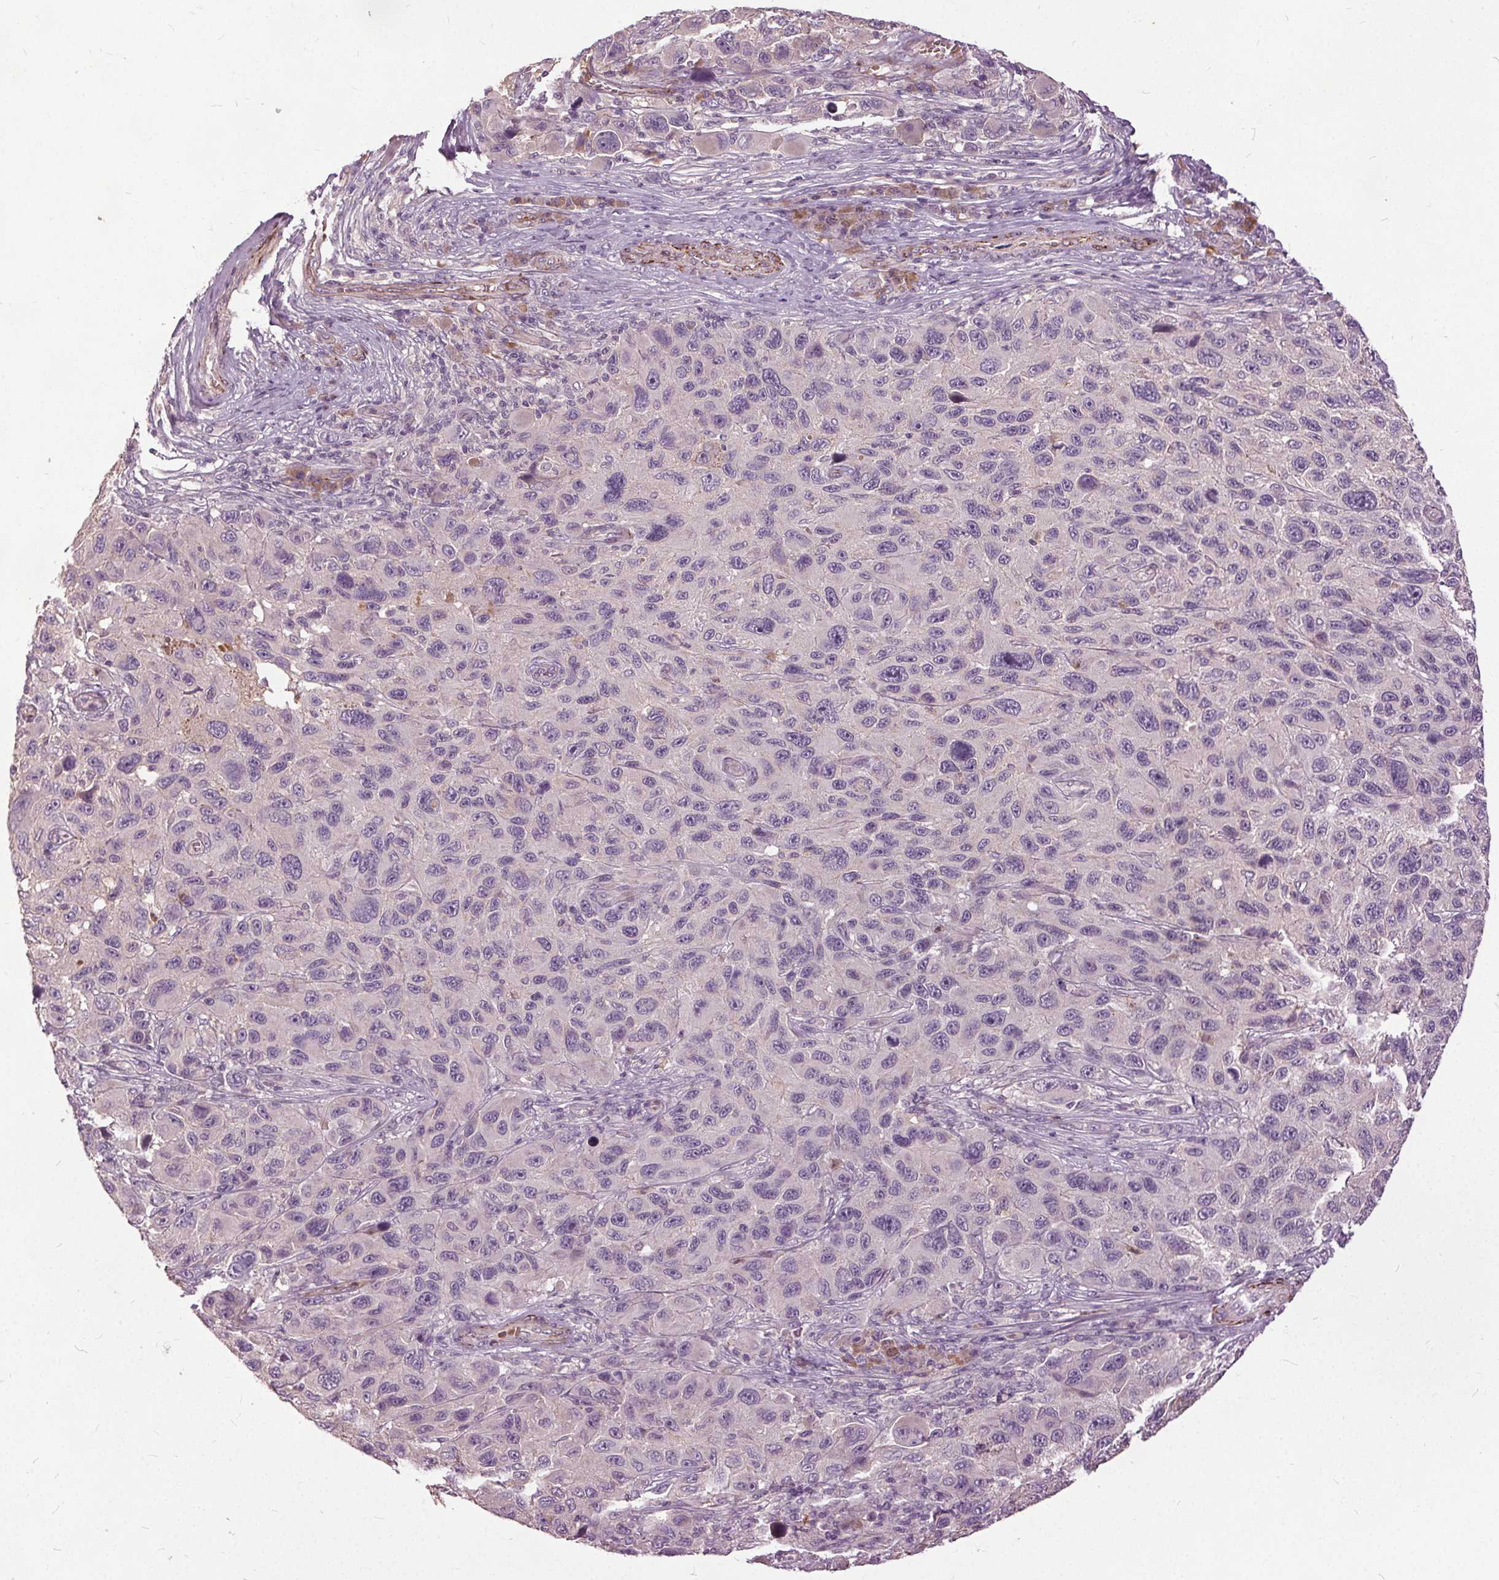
{"staining": {"intensity": "negative", "quantity": "none", "location": "none"}, "tissue": "melanoma", "cell_type": "Tumor cells", "image_type": "cancer", "snomed": [{"axis": "morphology", "description": "Malignant melanoma, NOS"}, {"axis": "topography", "description": "Skin"}], "caption": "High power microscopy image of an immunohistochemistry histopathology image of malignant melanoma, revealing no significant positivity in tumor cells.", "gene": "PDGFD", "patient": {"sex": "male", "age": 53}}